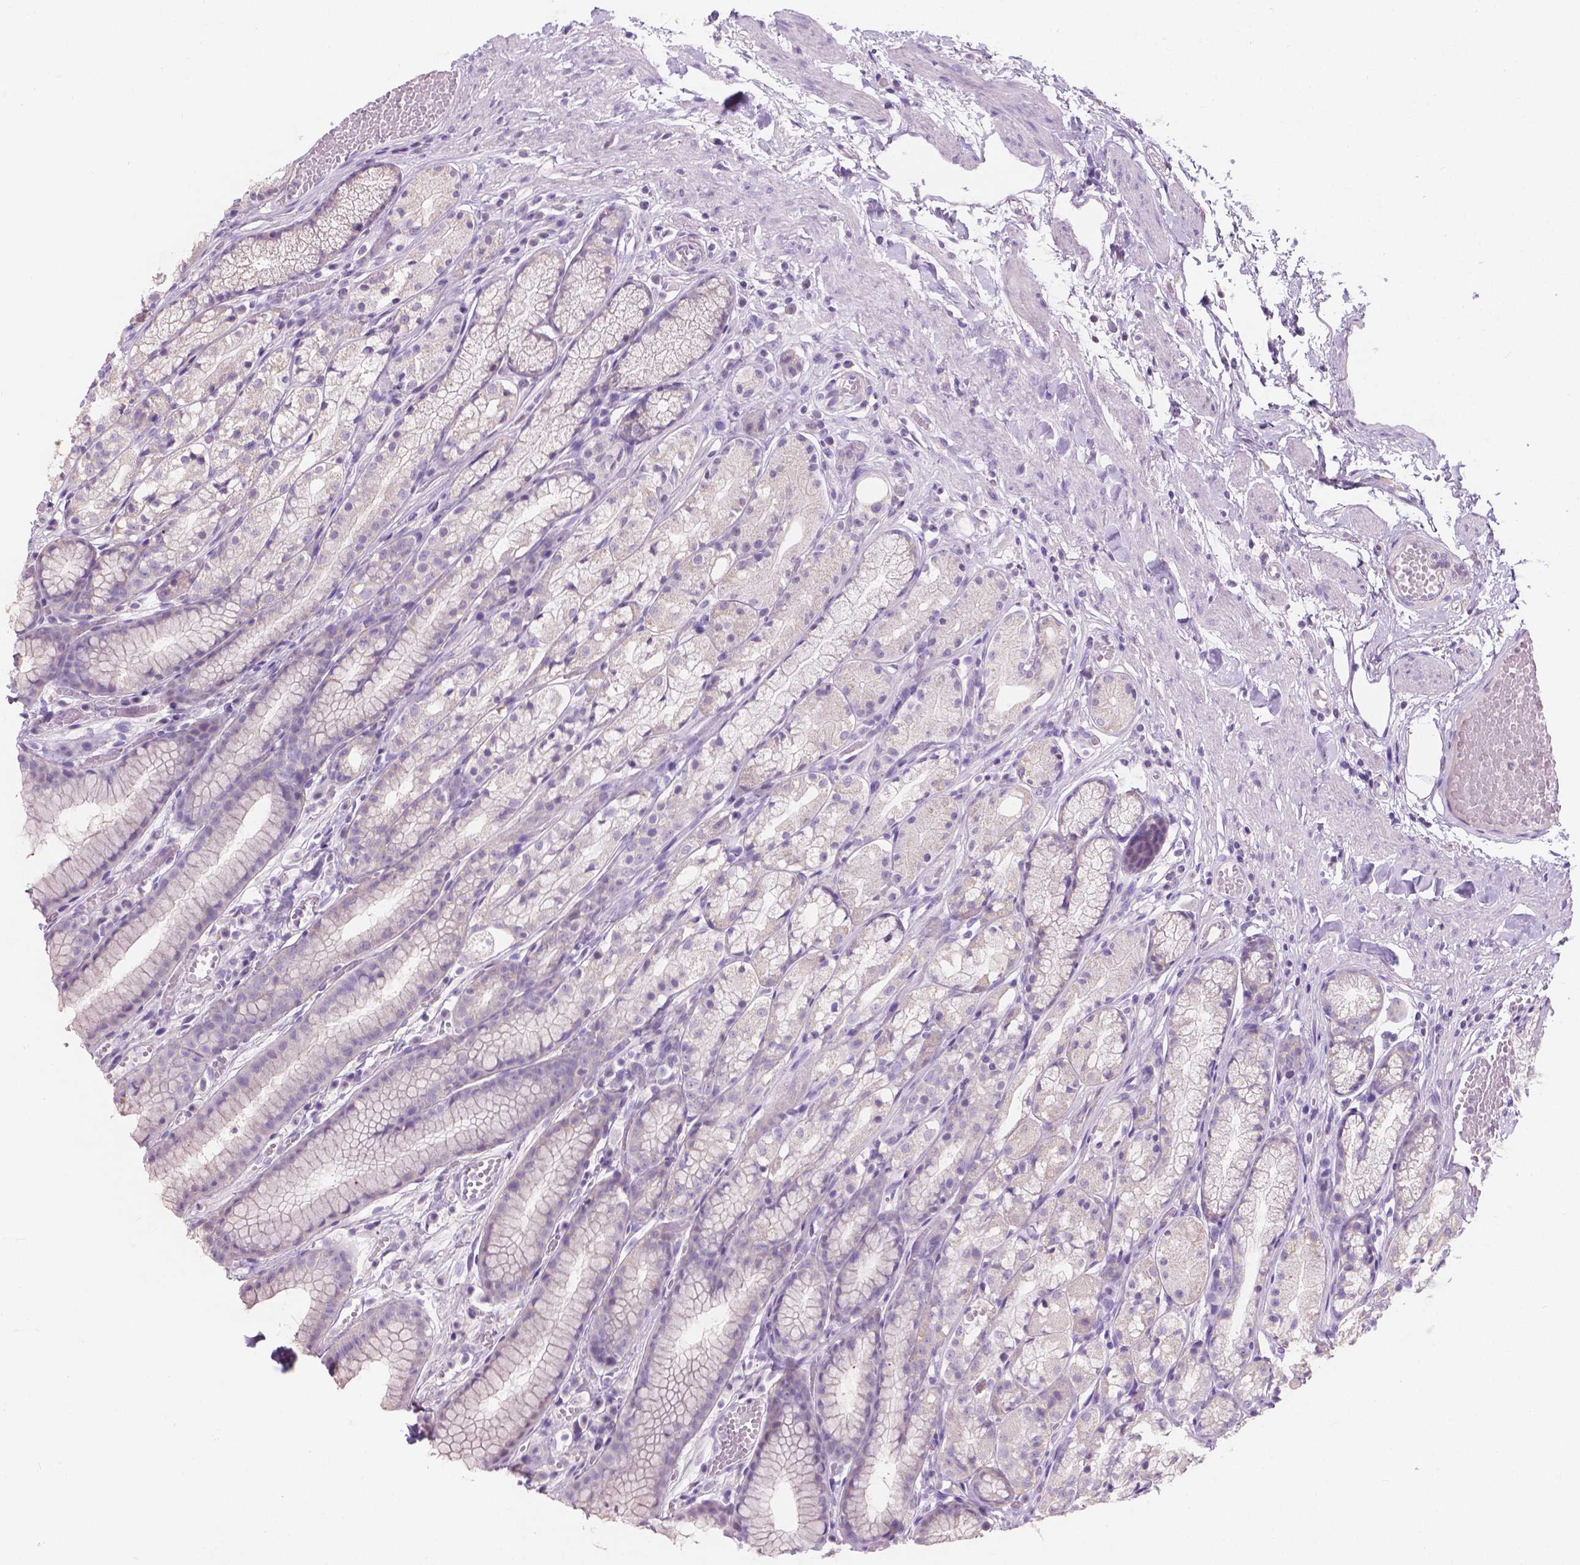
{"staining": {"intensity": "negative", "quantity": "none", "location": "none"}, "tissue": "stomach", "cell_type": "Glandular cells", "image_type": "normal", "snomed": [{"axis": "morphology", "description": "Normal tissue, NOS"}, {"axis": "topography", "description": "Stomach"}], "caption": "Photomicrograph shows no protein expression in glandular cells of unremarkable stomach. (Stains: DAB (3,3'-diaminobenzidine) immunohistochemistry (IHC) with hematoxylin counter stain, Microscopy: brightfield microscopy at high magnification).", "gene": "SBSN", "patient": {"sex": "male", "age": 70}}